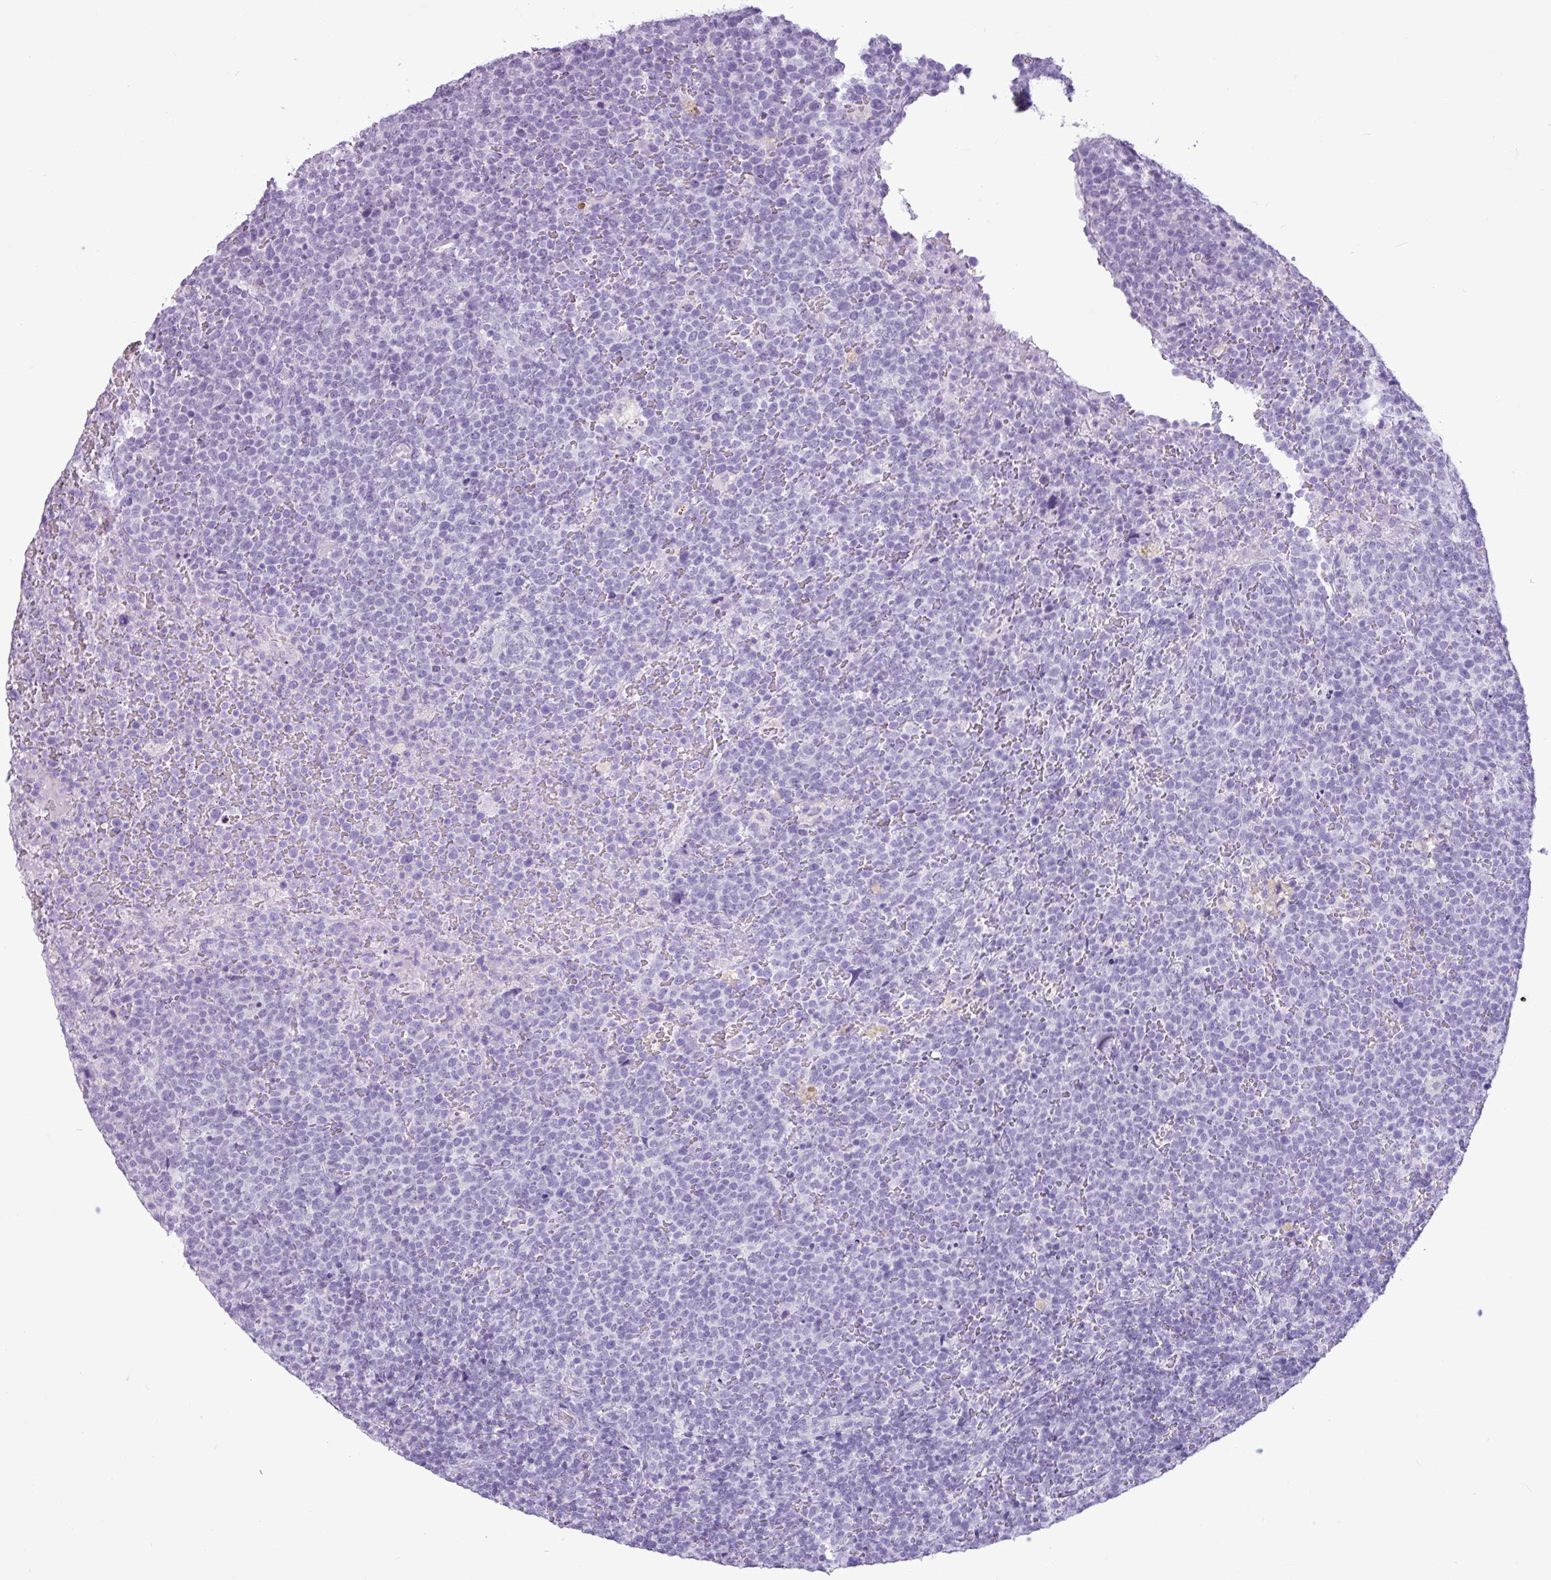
{"staining": {"intensity": "negative", "quantity": "none", "location": "none"}, "tissue": "lymphoma", "cell_type": "Tumor cells", "image_type": "cancer", "snomed": [{"axis": "morphology", "description": "Malignant lymphoma, non-Hodgkin's type, High grade"}, {"axis": "topography", "description": "Lymph node"}], "caption": "IHC image of human lymphoma stained for a protein (brown), which reveals no expression in tumor cells.", "gene": "AMY1B", "patient": {"sex": "male", "age": 61}}